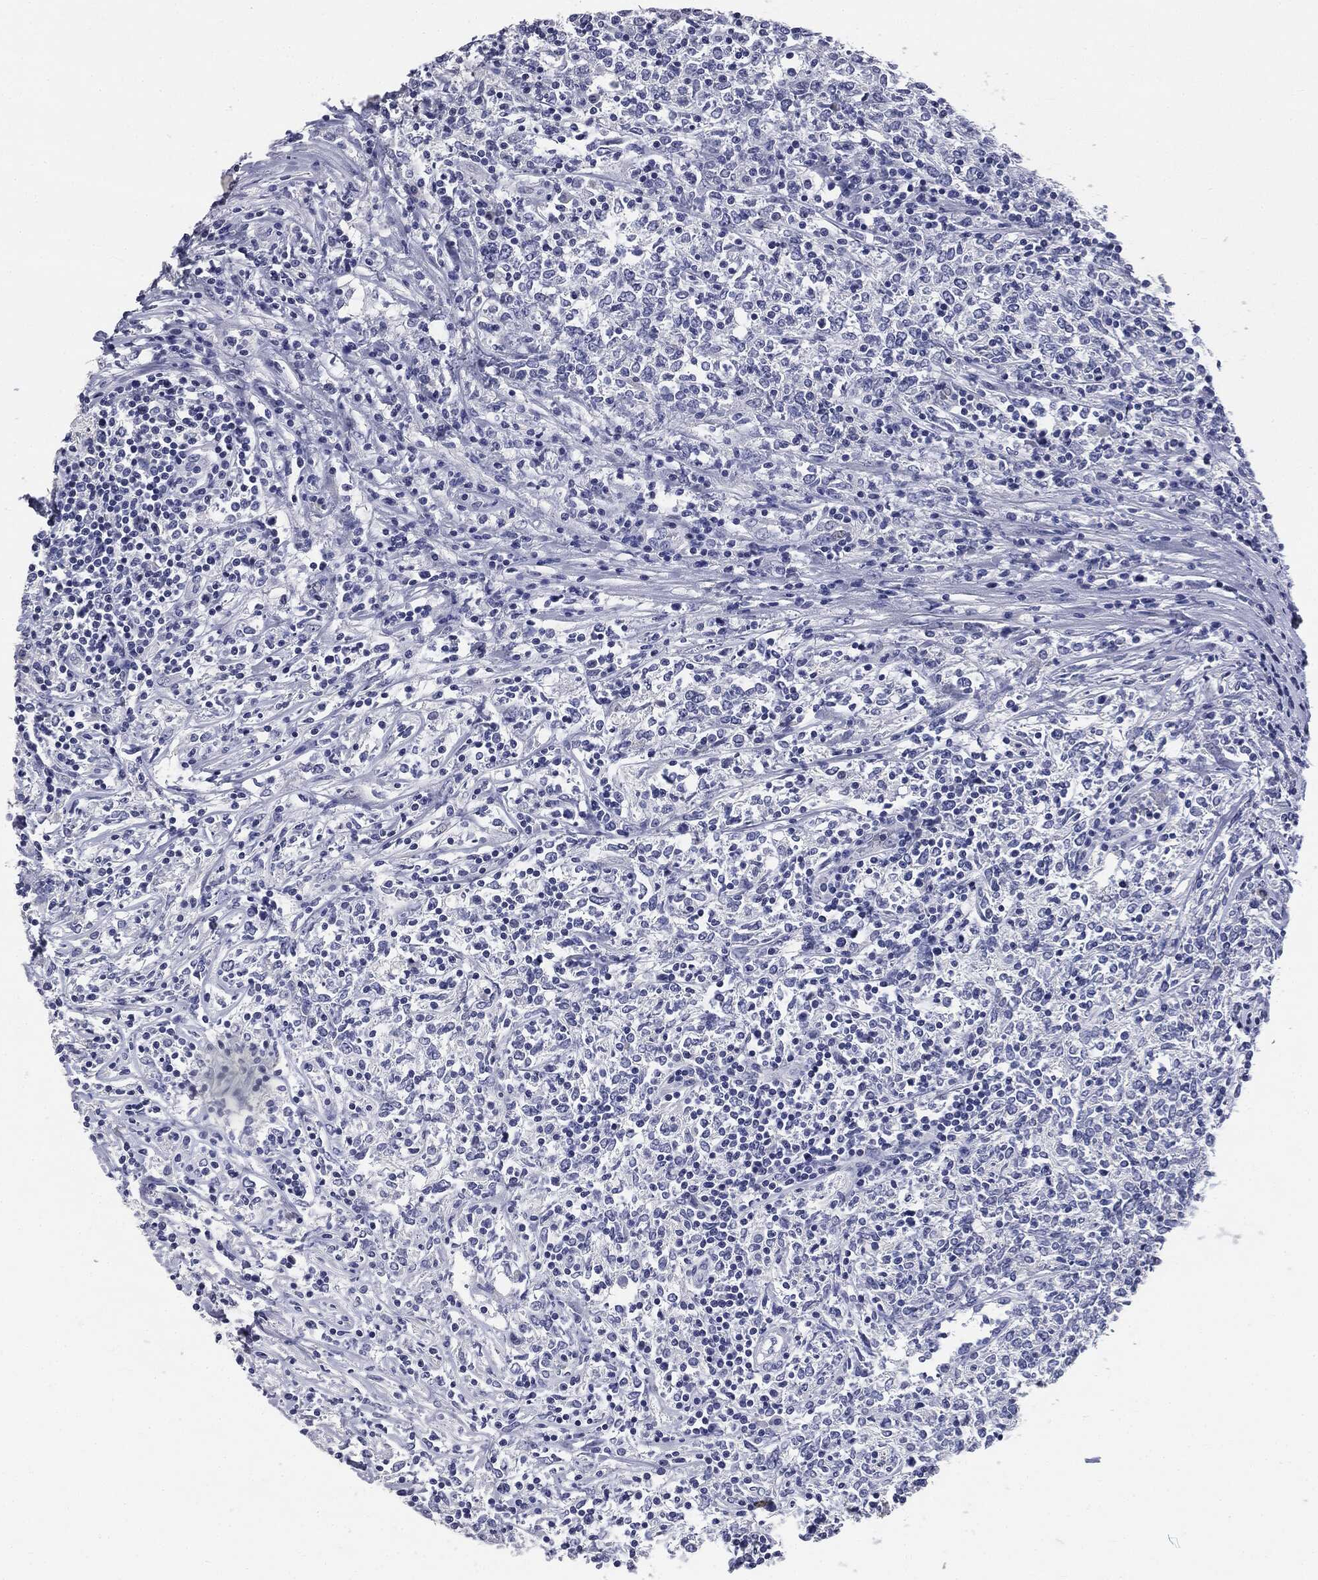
{"staining": {"intensity": "negative", "quantity": "none", "location": "none"}, "tissue": "lymphoma", "cell_type": "Tumor cells", "image_type": "cancer", "snomed": [{"axis": "morphology", "description": "Malignant lymphoma, non-Hodgkin's type, High grade"}, {"axis": "topography", "description": "Lymph node"}], "caption": "A micrograph of high-grade malignant lymphoma, non-Hodgkin's type stained for a protein exhibits no brown staining in tumor cells.", "gene": "AFP", "patient": {"sex": "female", "age": 84}}